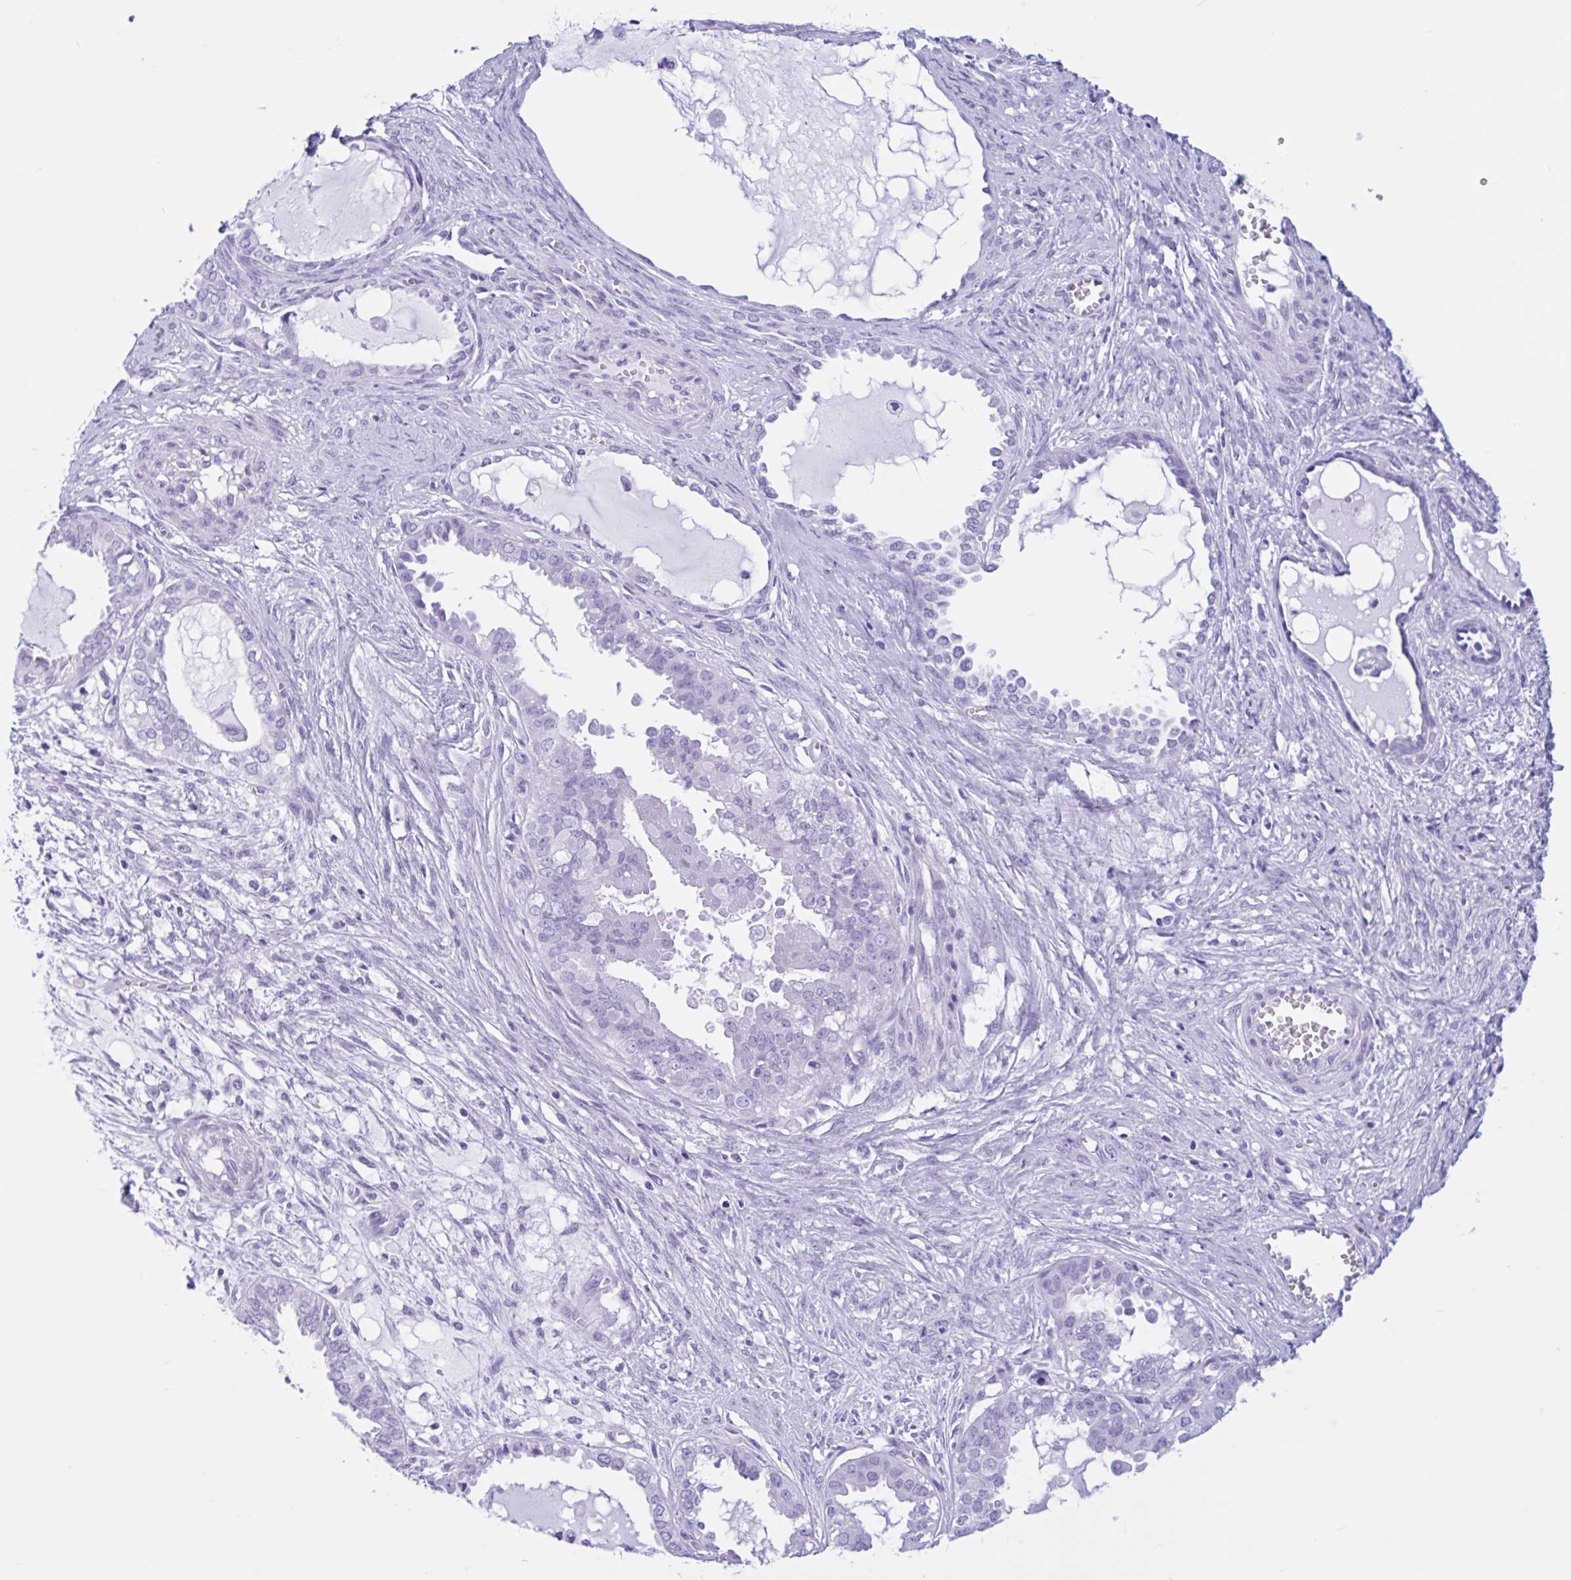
{"staining": {"intensity": "negative", "quantity": "none", "location": "none"}, "tissue": "ovarian cancer", "cell_type": "Tumor cells", "image_type": "cancer", "snomed": [{"axis": "morphology", "description": "Carcinoma, NOS"}, {"axis": "morphology", "description": "Carcinoma, endometroid"}, {"axis": "topography", "description": "Ovary"}], "caption": "Tumor cells show no significant protein positivity in carcinoma (ovarian). Brightfield microscopy of immunohistochemistry (IHC) stained with DAB (brown) and hematoxylin (blue), captured at high magnification.", "gene": "IAPP", "patient": {"sex": "female", "age": 50}}